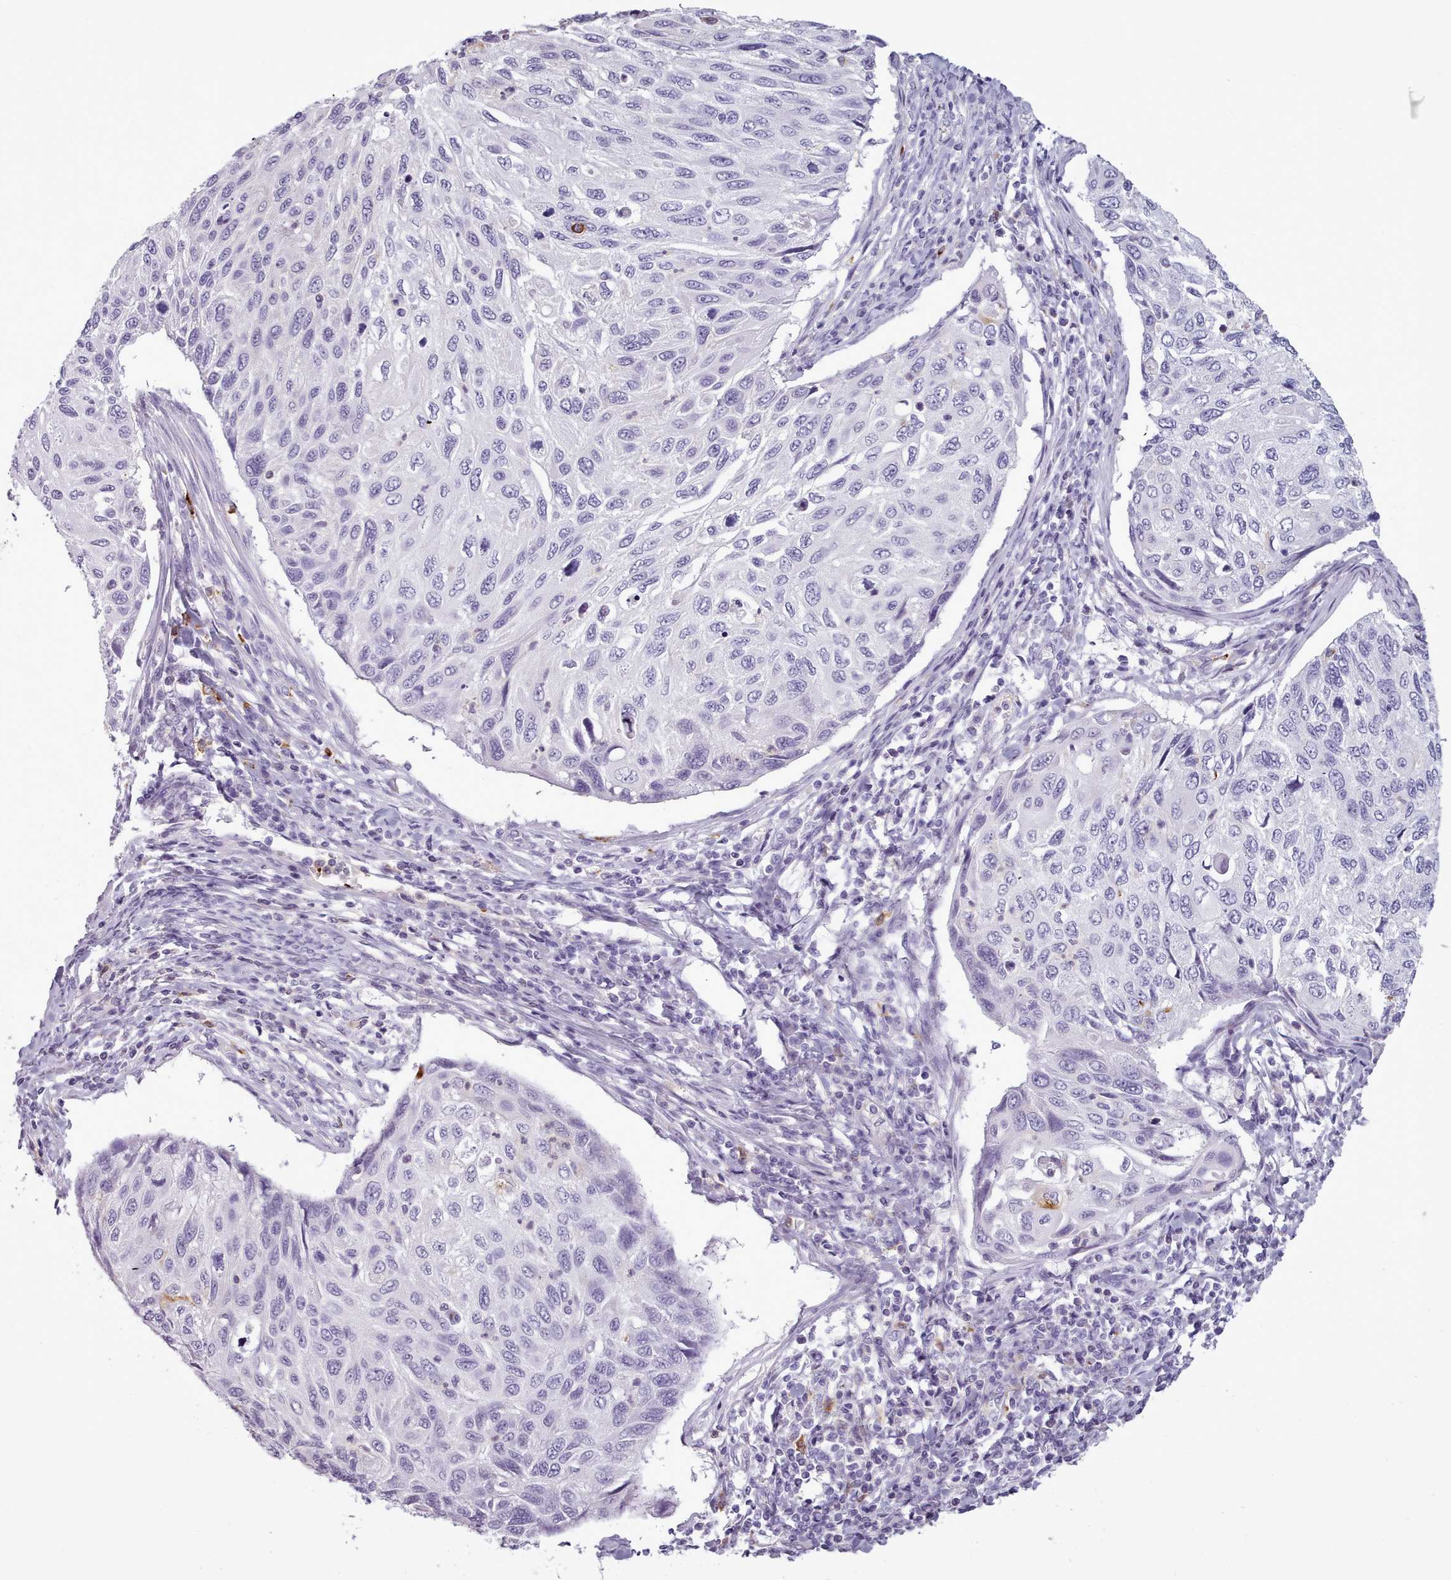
{"staining": {"intensity": "negative", "quantity": "none", "location": "none"}, "tissue": "cervical cancer", "cell_type": "Tumor cells", "image_type": "cancer", "snomed": [{"axis": "morphology", "description": "Squamous cell carcinoma, NOS"}, {"axis": "topography", "description": "Cervix"}], "caption": "A micrograph of squamous cell carcinoma (cervical) stained for a protein demonstrates no brown staining in tumor cells.", "gene": "NDST2", "patient": {"sex": "female", "age": 70}}